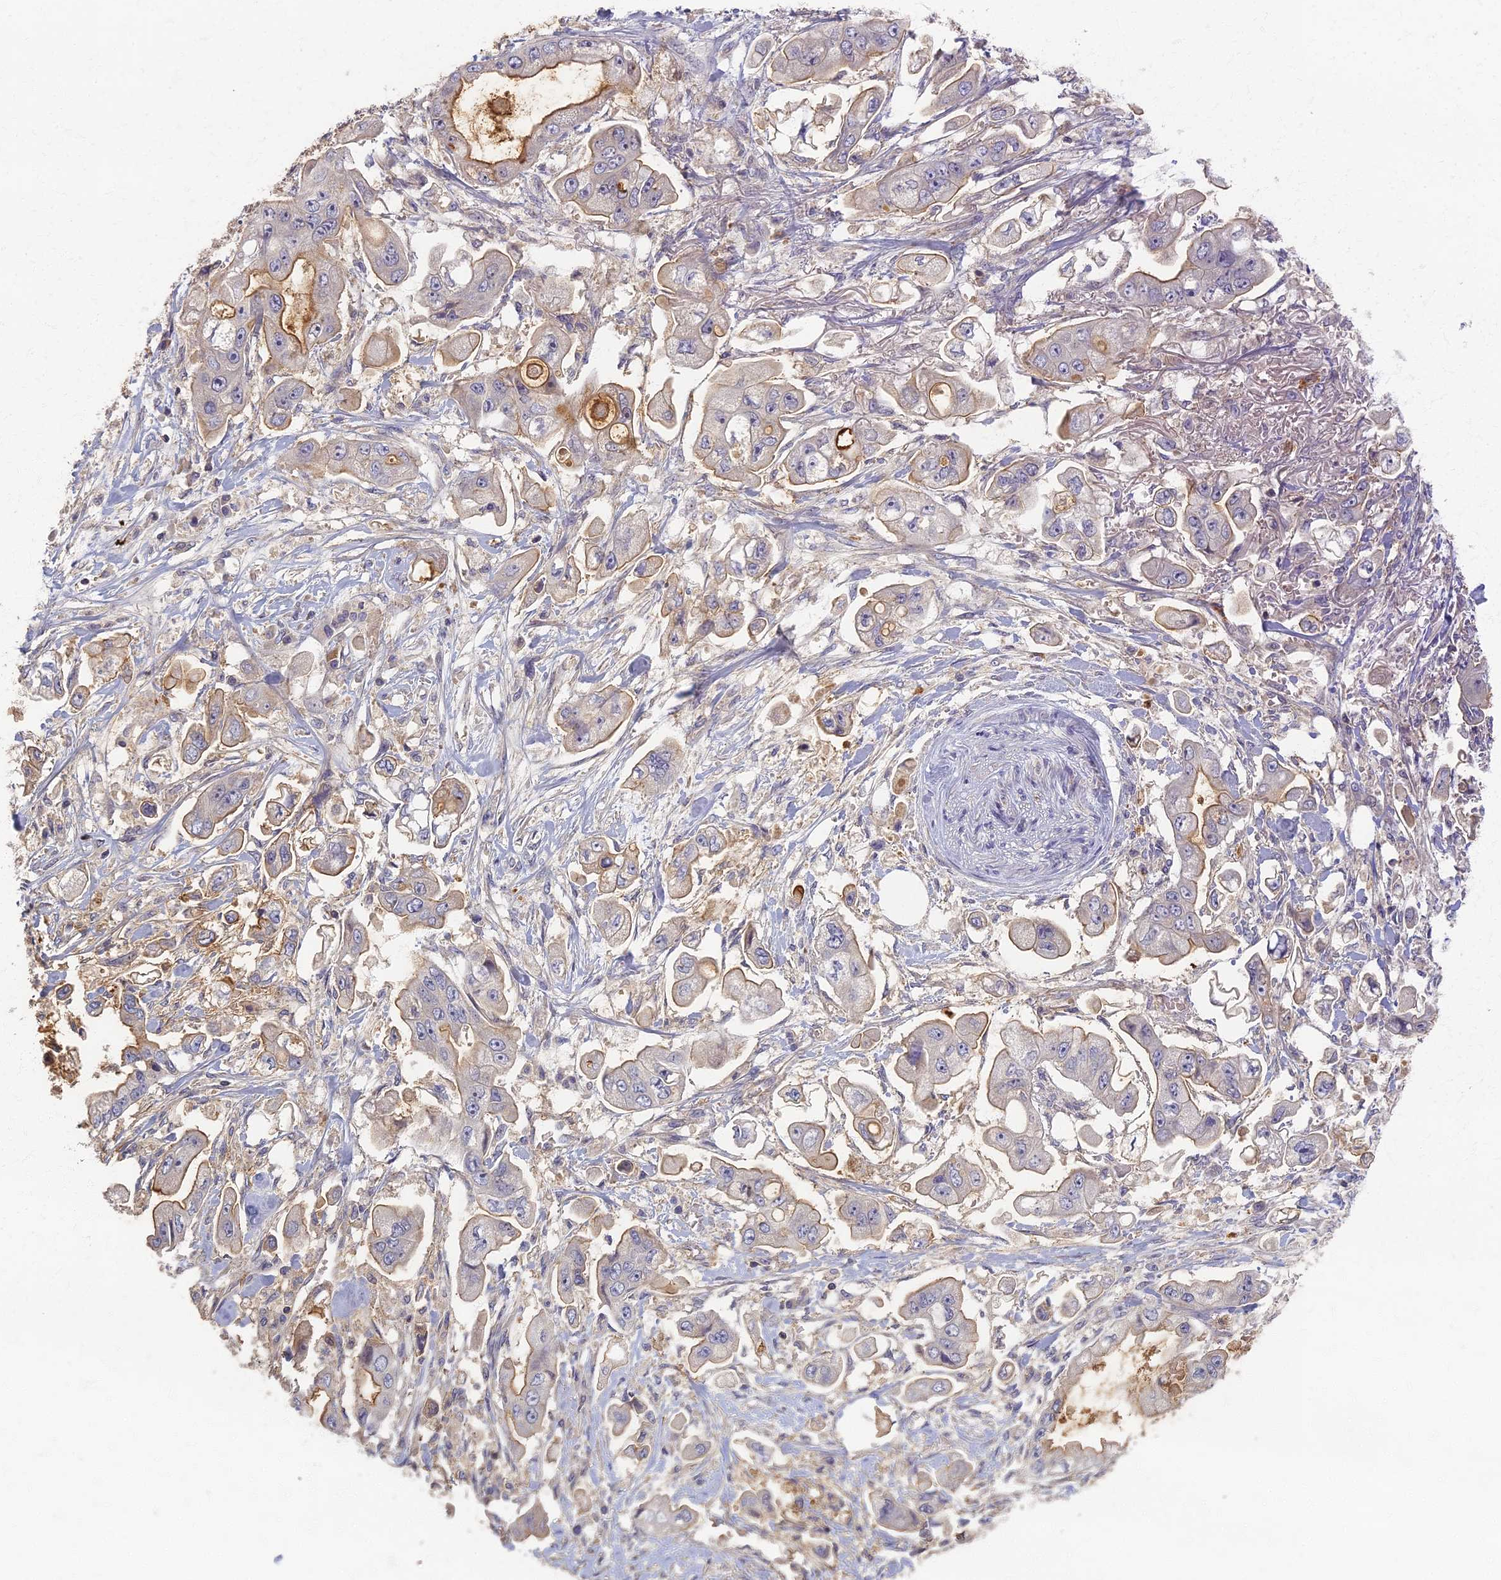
{"staining": {"intensity": "moderate", "quantity": "<25%", "location": "cytoplasmic/membranous"}, "tissue": "stomach cancer", "cell_type": "Tumor cells", "image_type": "cancer", "snomed": [{"axis": "morphology", "description": "Adenocarcinoma, NOS"}, {"axis": "topography", "description": "Stomach"}], "caption": "This is a histology image of IHC staining of stomach cancer, which shows moderate positivity in the cytoplasmic/membranous of tumor cells.", "gene": "AP4E1", "patient": {"sex": "male", "age": 62}}